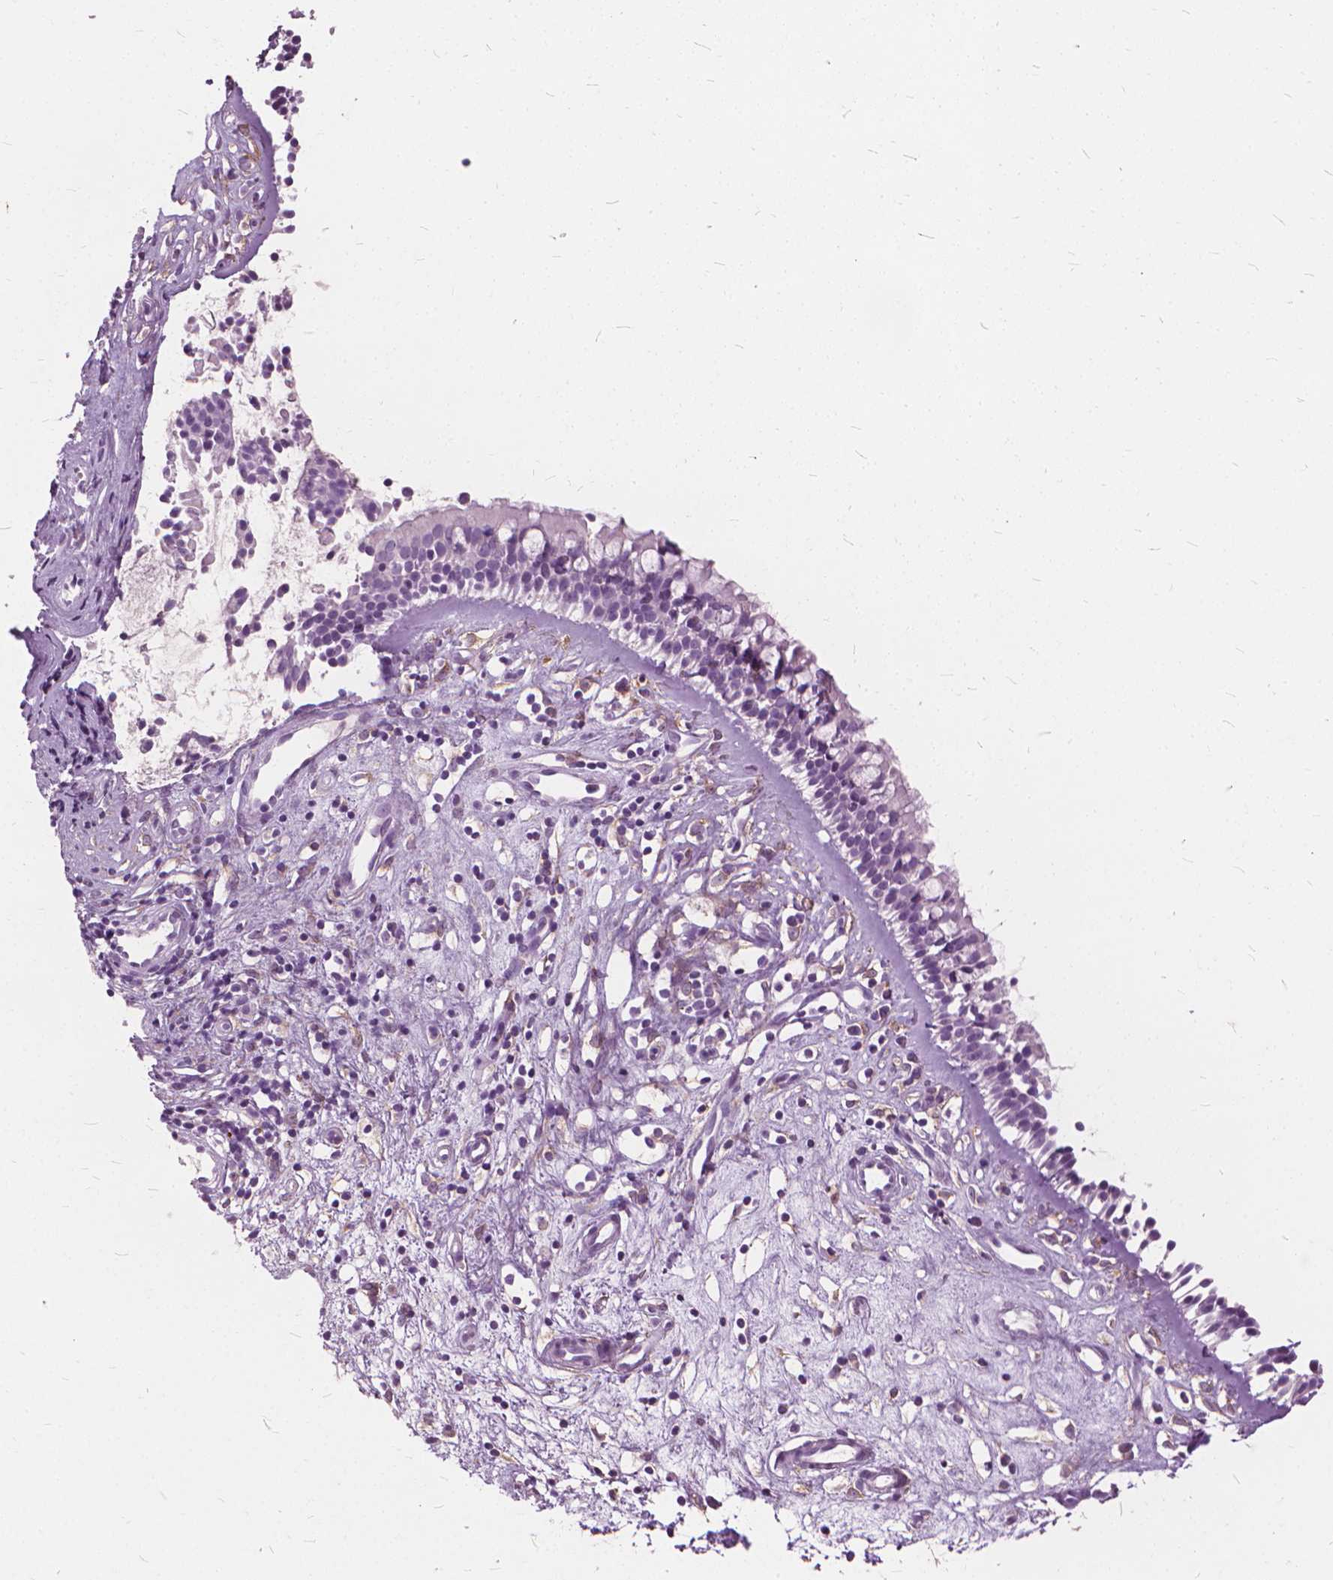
{"staining": {"intensity": "negative", "quantity": "none", "location": "none"}, "tissue": "nasopharynx", "cell_type": "Respiratory epithelial cells", "image_type": "normal", "snomed": [{"axis": "morphology", "description": "Normal tissue, NOS"}, {"axis": "topography", "description": "Nasopharynx"}], "caption": "IHC of normal nasopharynx exhibits no staining in respiratory epithelial cells. (DAB immunohistochemistry (IHC), high magnification).", "gene": "DNM1", "patient": {"sex": "female", "age": 52}}